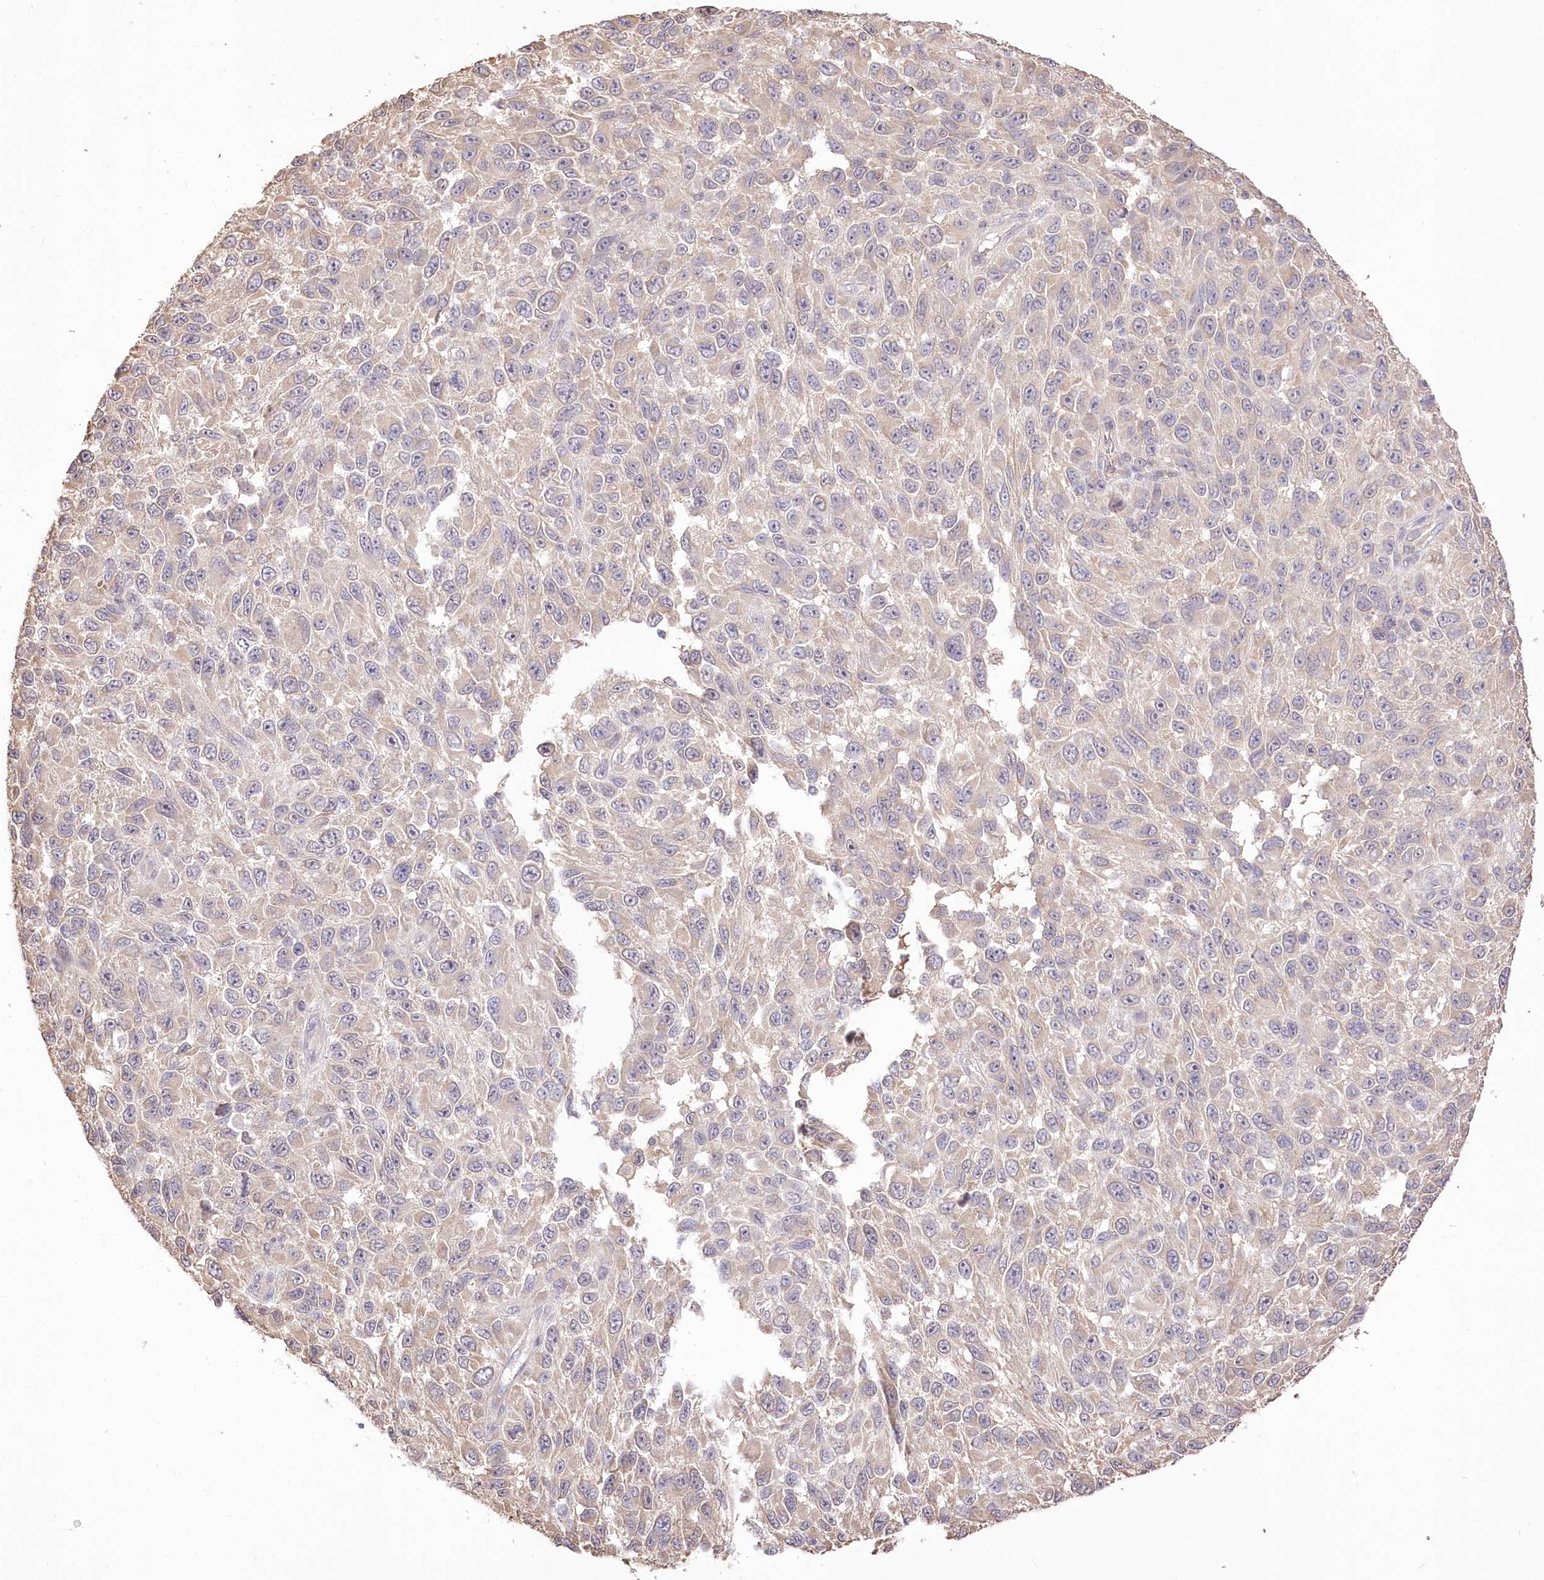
{"staining": {"intensity": "negative", "quantity": "none", "location": "none"}, "tissue": "melanoma", "cell_type": "Tumor cells", "image_type": "cancer", "snomed": [{"axis": "morphology", "description": "Malignant melanoma, NOS"}, {"axis": "topography", "description": "Skin"}], "caption": "Malignant melanoma was stained to show a protein in brown. There is no significant staining in tumor cells. (DAB IHC with hematoxylin counter stain).", "gene": "R3HDM2", "patient": {"sex": "female", "age": 96}}